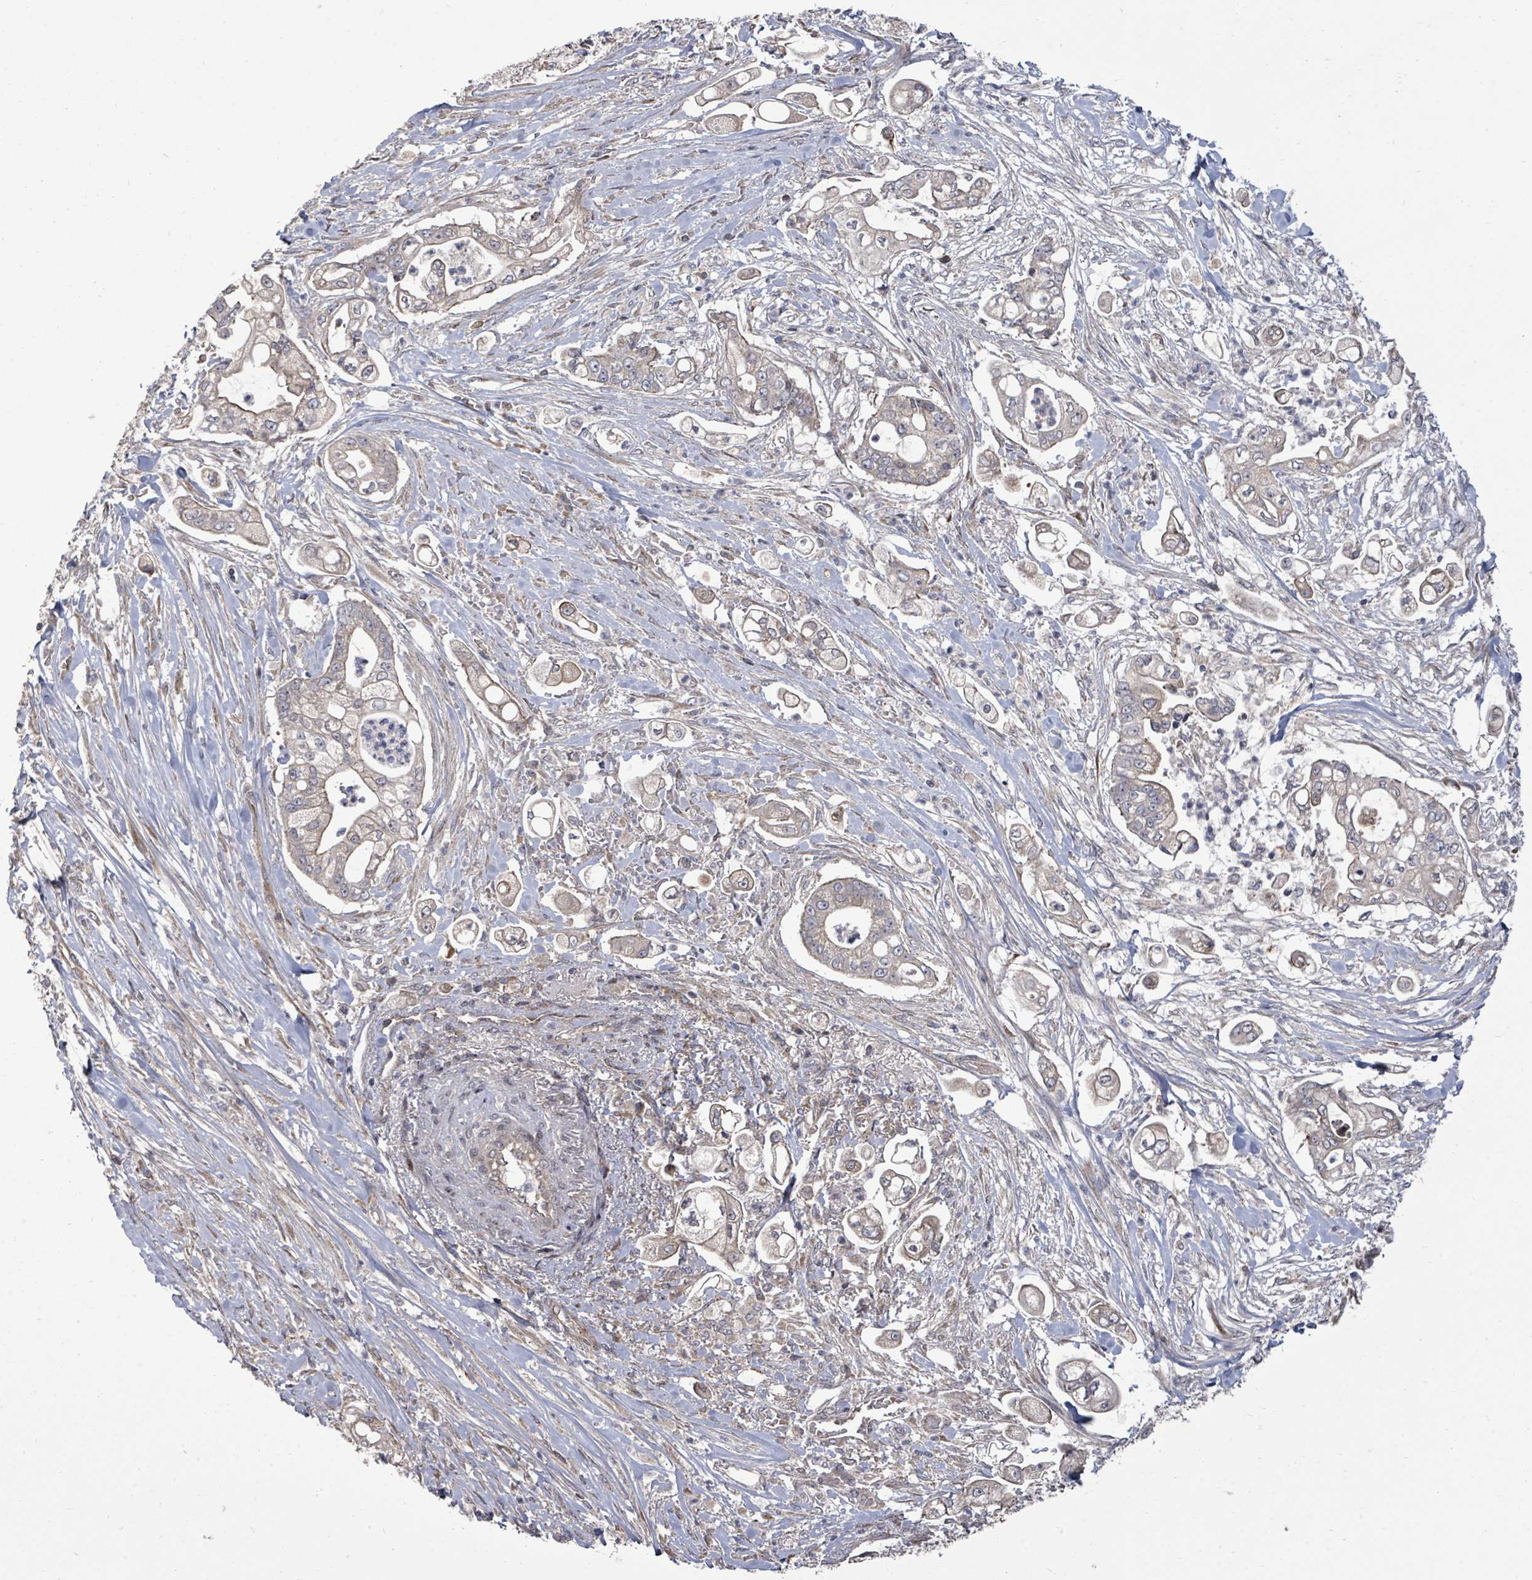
{"staining": {"intensity": "weak", "quantity": "25%-75%", "location": "cytoplasmic/membranous"}, "tissue": "pancreatic cancer", "cell_type": "Tumor cells", "image_type": "cancer", "snomed": [{"axis": "morphology", "description": "Adenocarcinoma, NOS"}, {"axis": "topography", "description": "Pancreas"}], "caption": "Weak cytoplasmic/membranous expression for a protein is identified in approximately 25%-75% of tumor cells of pancreatic cancer using IHC.", "gene": "KRTAP27-1", "patient": {"sex": "female", "age": 69}}